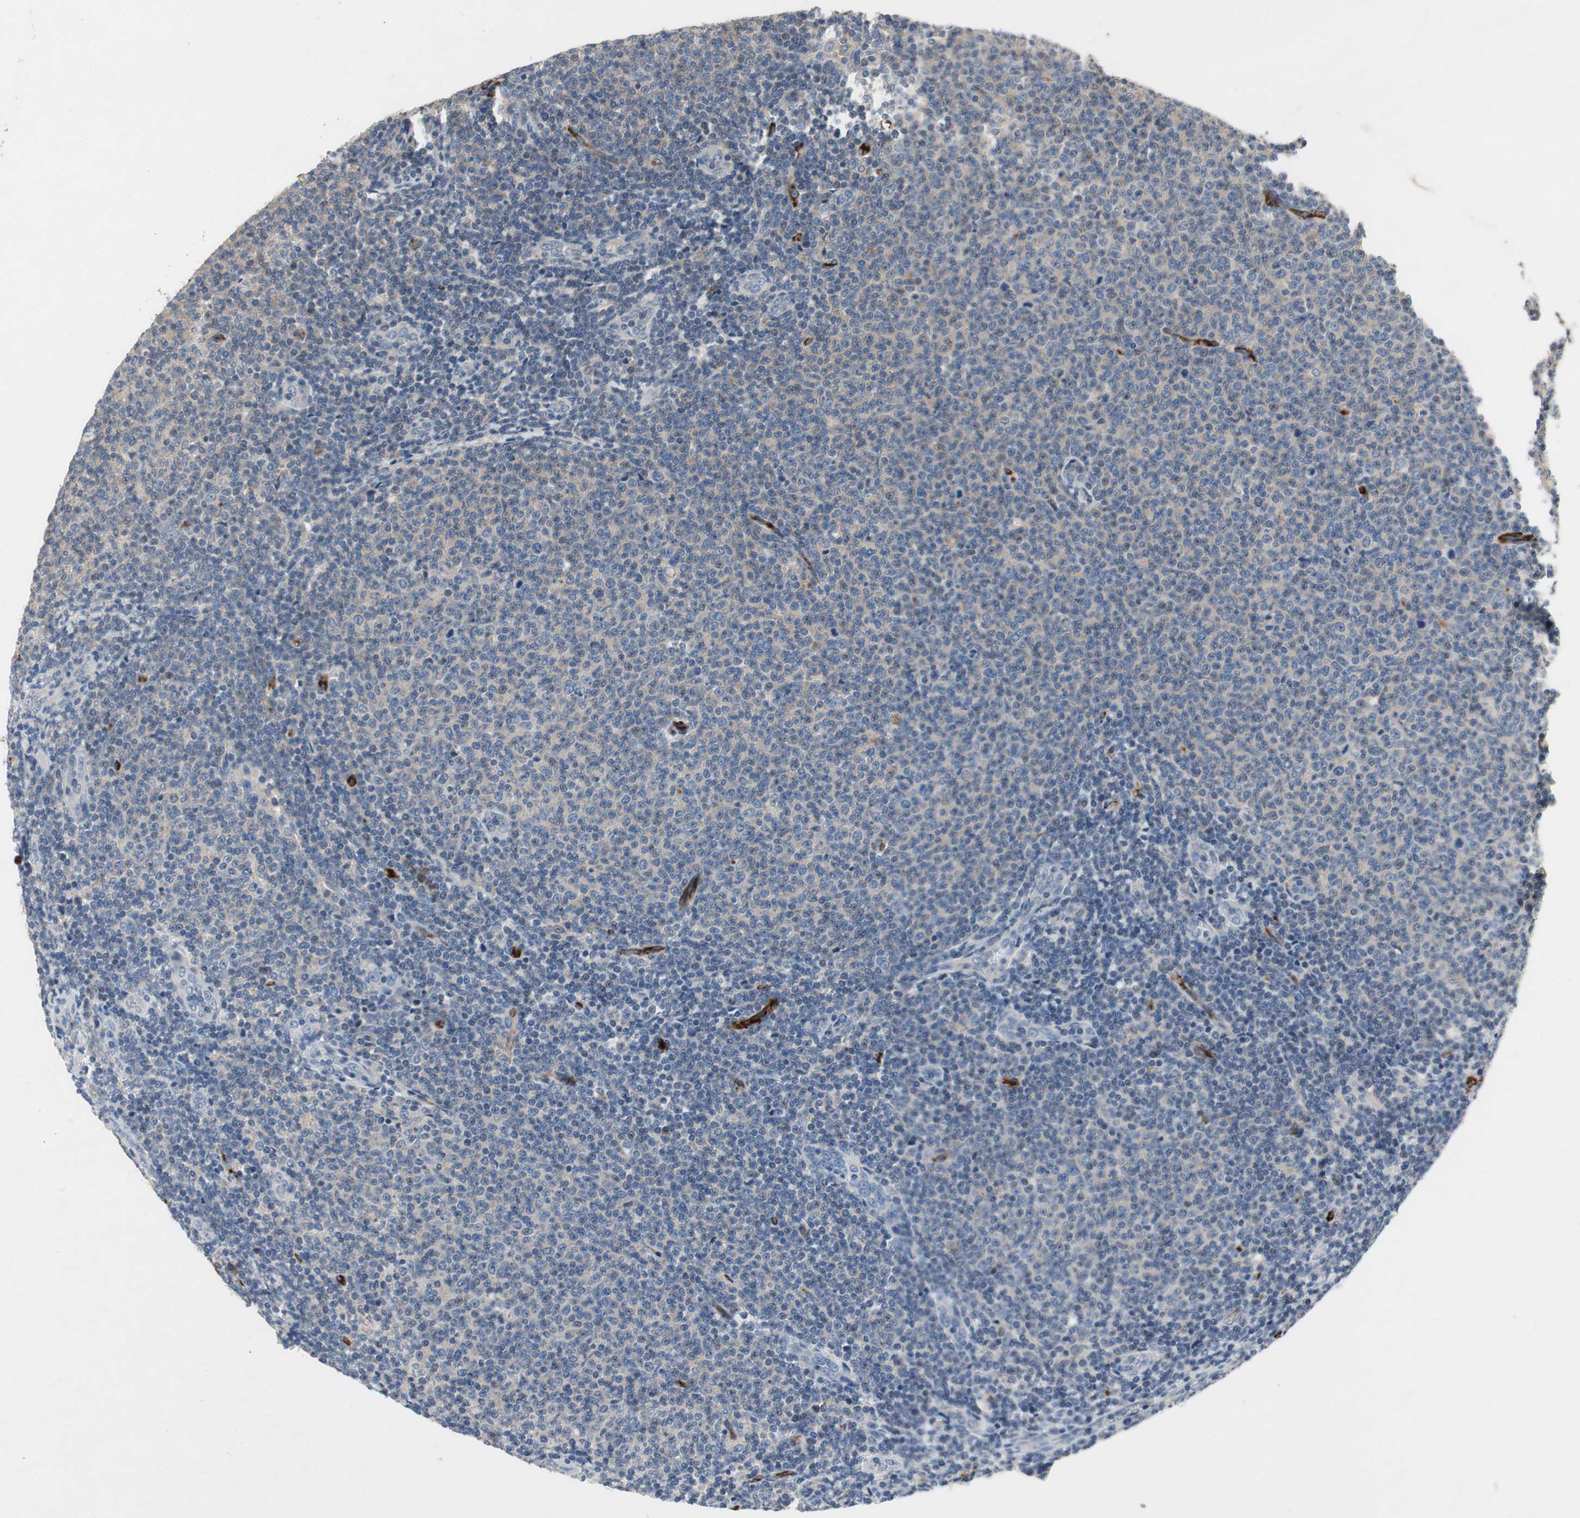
{"staining": {"intensity": "negative", "quantity": "none", "location": "none"}, "tissue": "lymphoma", "cell_type": "Tumor cells", "image_type": "cancer", "snomed": [{"axis": "morphology", "description": "Malignant lymphoma, non-Hodgkin's type, Low grade"}, {"axis": "topography", "description": "Lymph node"}], "caption": "Tumor cells are negative for brown protein staining in lymphoma.", "gene": "ALPL", "patient": {"sex": "male", "age": 66}}